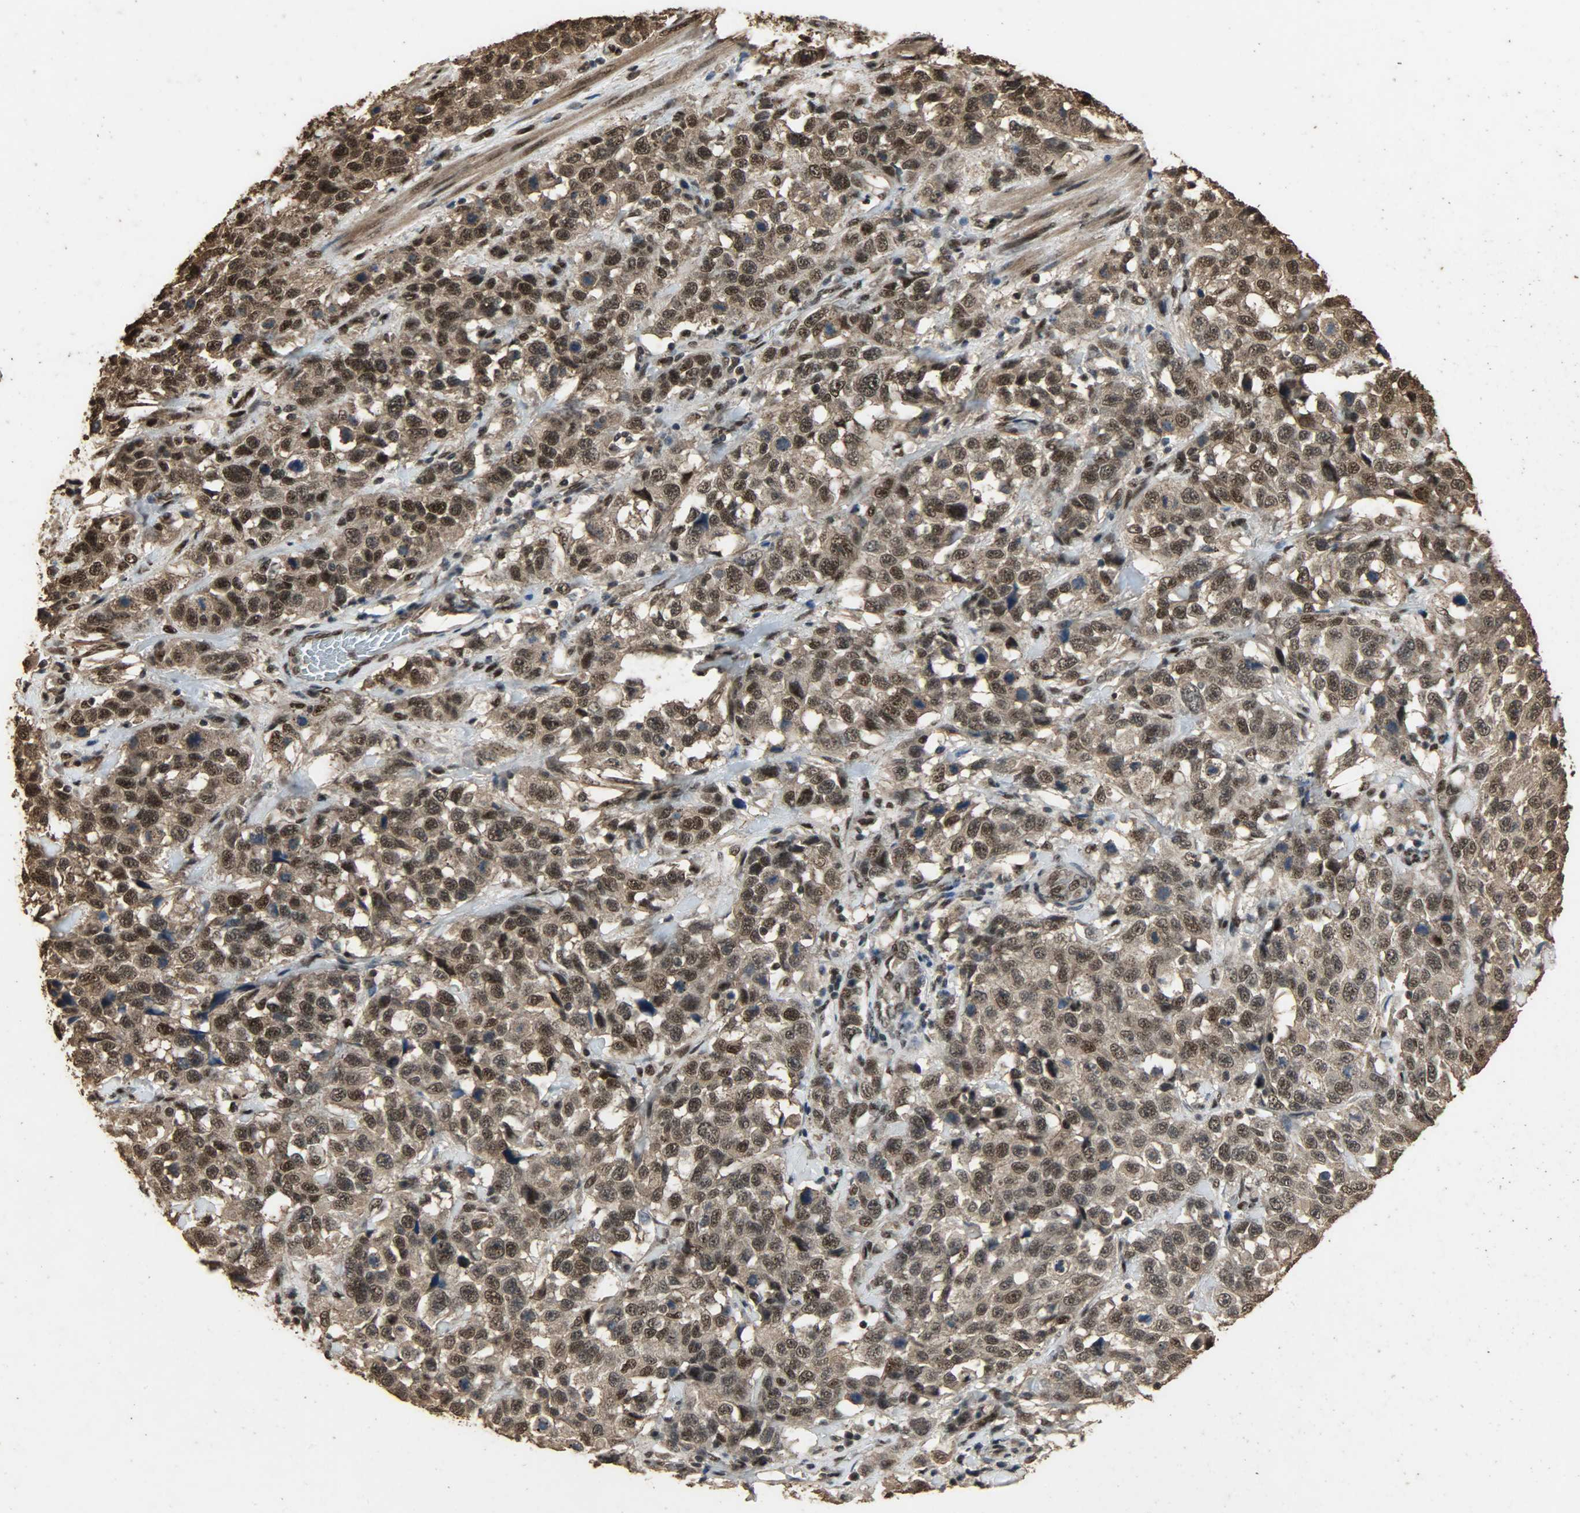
{"staining": {"intensity": "strong", "quantity": ">75%", "location": "cytoplasmic/membranous,nuclear"}, "tissue": "stomach cancer", "cell_type": "Tumor cells", "image_type": "cancer", "snomed": [{"axis": "morphology", "description": "Normal tissue, NOS"}, {"axis": "morphology", "description": "Adenocarcinoma, NOS"}, {"axis": "topography", "description": "Stomach"}], "caption": "Immunohistochemical staining of adenocarcinoma (stomach) demonstrates high levels of strong cytoplasmic/membranous and nuclear protein positivity in approximately >75% of tumor cells. (DAB (3,3'-diaminobenzidine) = brown stain, brightfield microscopy at high magnification).", "gene": "CCNT2", "patient": {"sex": "male", "age": 48}}